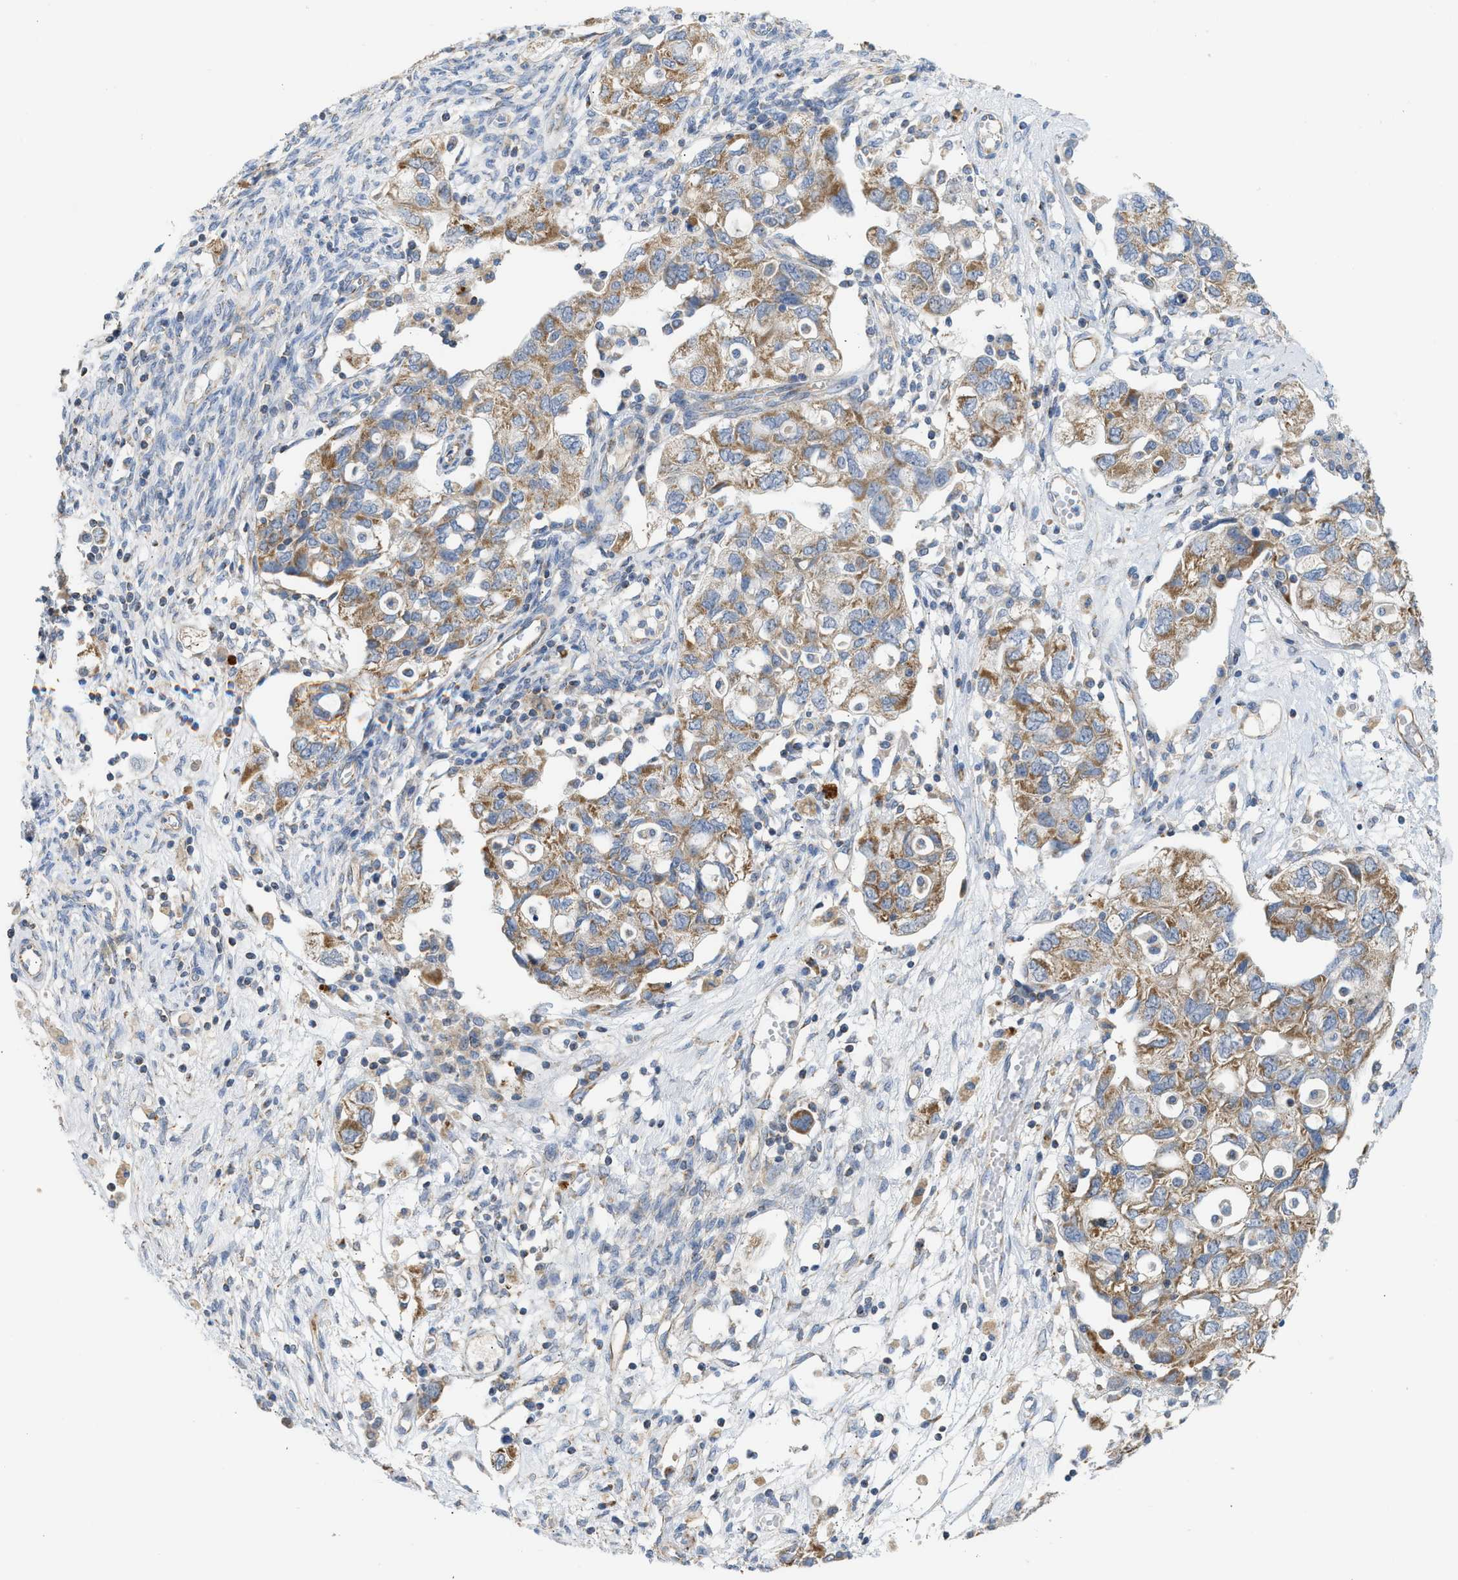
{"staining": {"intensity": "moderate", "quantity": ">75%", "location": "cytoplasmic/membranous"}, "tissue": "ovarian cancer", "cell_type": "Tumor cells", "image_type": "cancer", "snomed": [{"axis": "morphology", "description": "Carcinoma, NOS"}, {"axis": "morphology", "description": "Cystadenocarcinoma, serous, NOS"}, {"axis": "topography", "description": "Ovary"}], "caption": "Ovarian cancer was stained to show a protein in brown. There is medium levels of moderate cytoplasmic/membranous positivity in about >75% of tumor cells. The staining was performed using DAB (3,3'-diaminobenzidine) to visualize the protein expression in brown, while the nuclei were stained in blue with hematoxylin (Magnification: 20x).", "gene": "GOT2", "patient": {"sex": "female", "age": 69}}